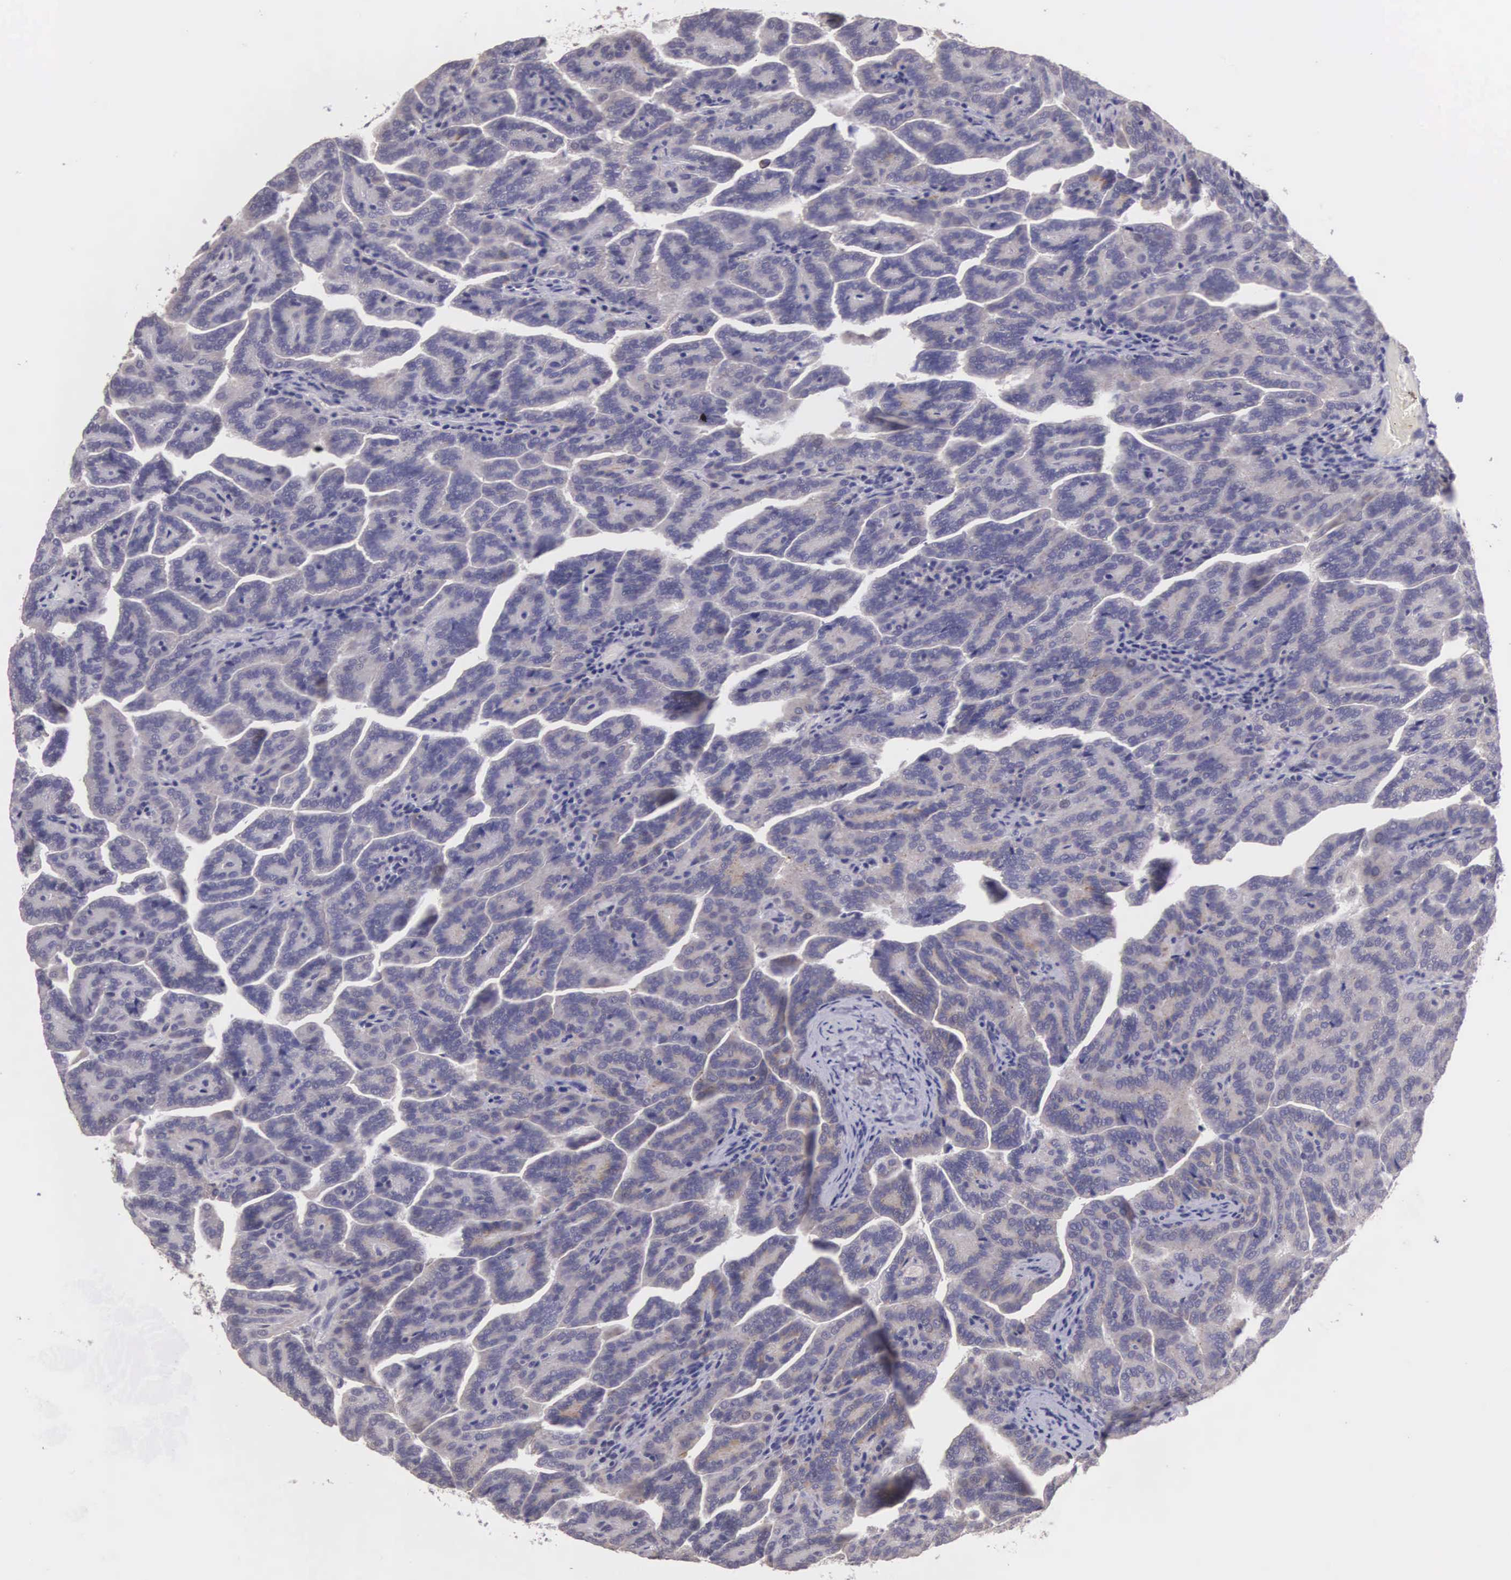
{"staining": {"intensity": "negative", "quantity": "none", "location": "none"}, "tissue": "renal cancer", "cell_type": "Tumor cells", "image_type": "cancer", "snomed": [{"axis": "morphology", "description": "Adenocarcinoma, NOS"}, {"axis": "topography", "description": "Kidney"}], "caption": "IHC of human renal cancer (adenocarcinoma) demonstrates no staining in tumor cells.", "gene": "CDC45", "patient": {"sex": "male", "age": 61}}